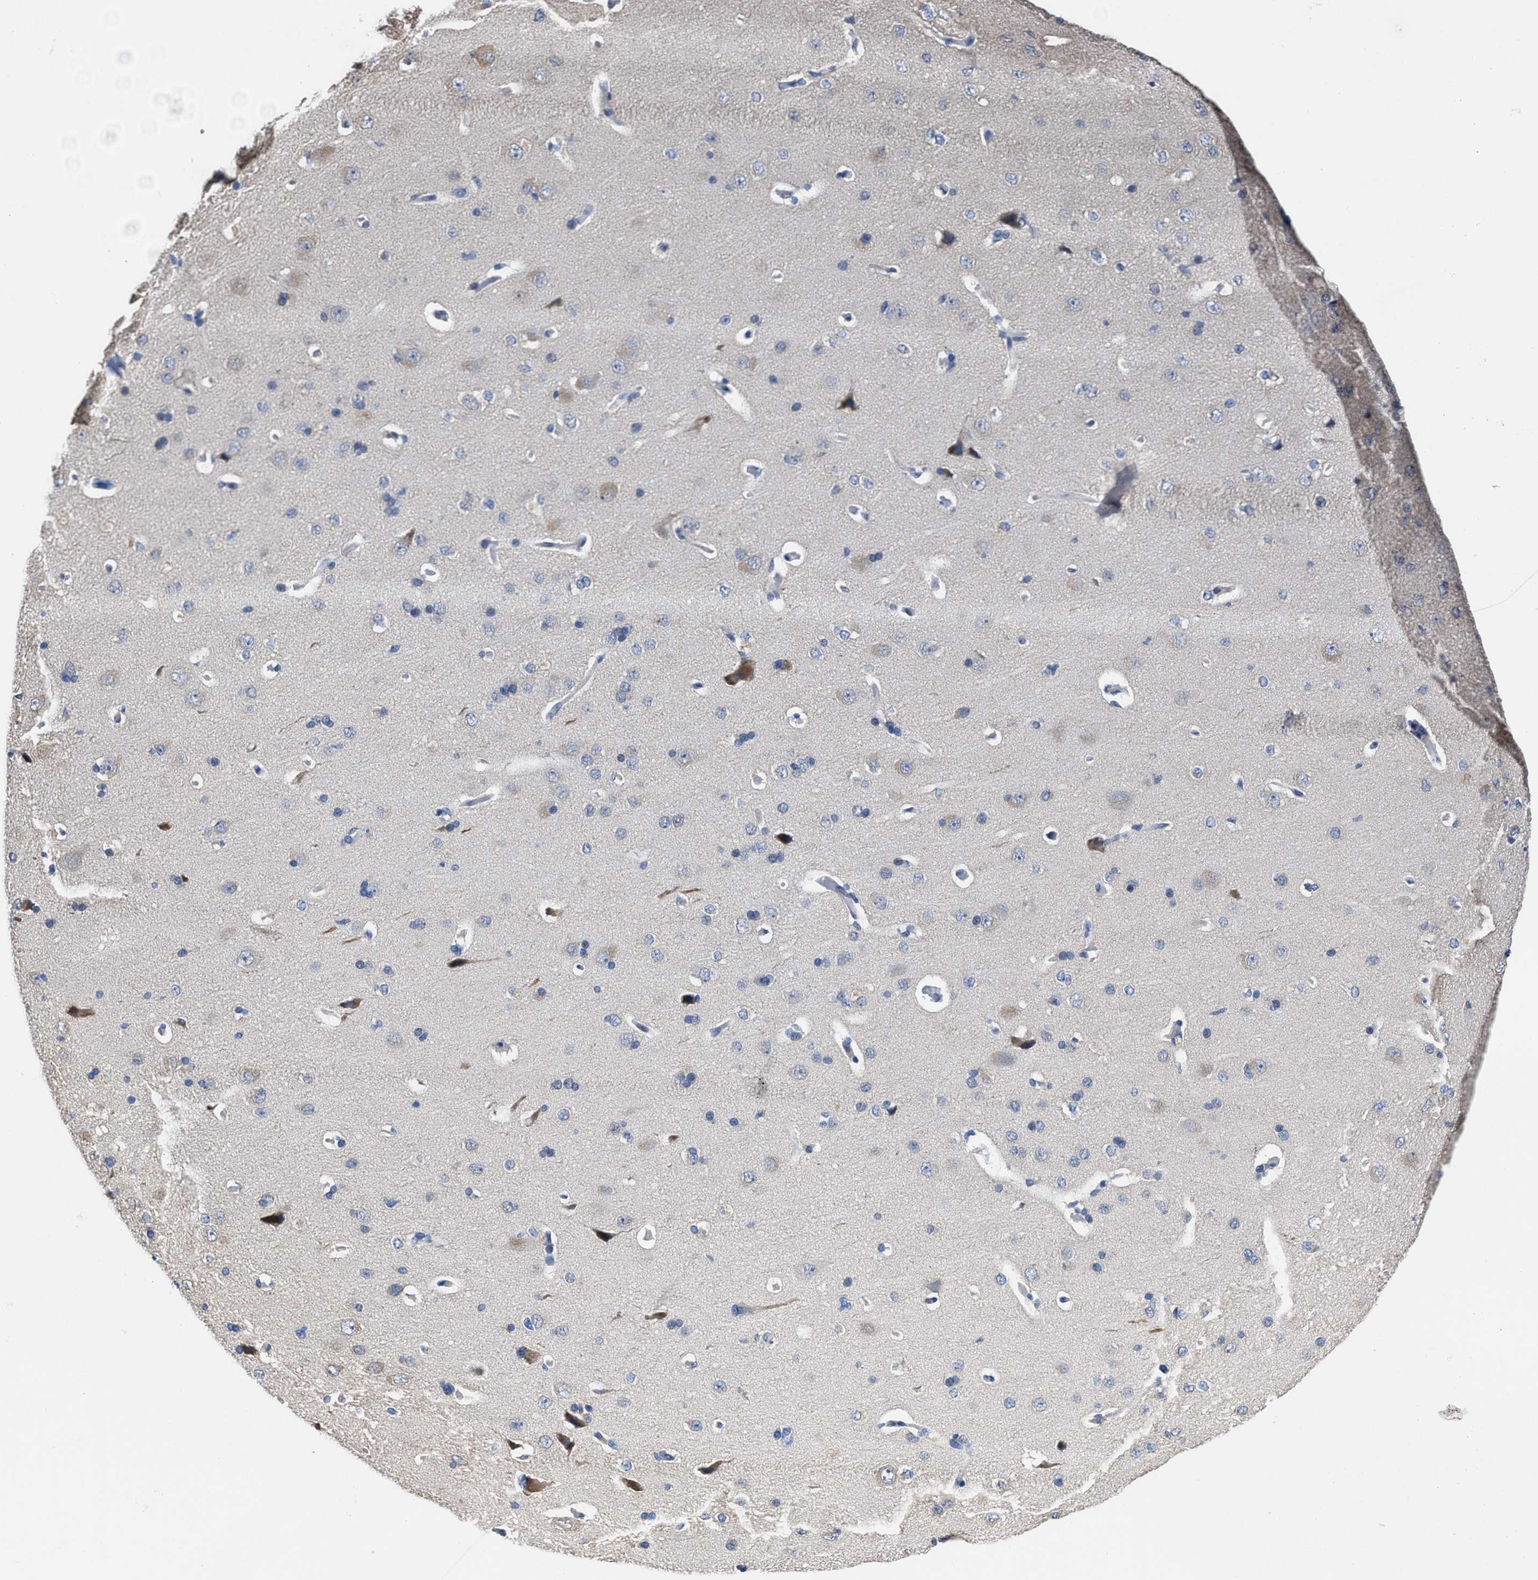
{"staining": {"intensity": "negative", "quantity": "none", "location": "none"}, "tissue": "cerebral cortex", "cell_type": "Endothelial cells", "image_type": "normal", "snomed": [{"axis": "morphology", "description": "Normal tissue, NOS"}, {"axis": "topography", "description": "Cerebral cortex"}], "caption": "DAB immunohistochemical staining of unremarkable cerebral cortex displays no significant staining in endothelial cells.", "gene": "HOOK1", "patient": {"sex": "male", "age": 62}}